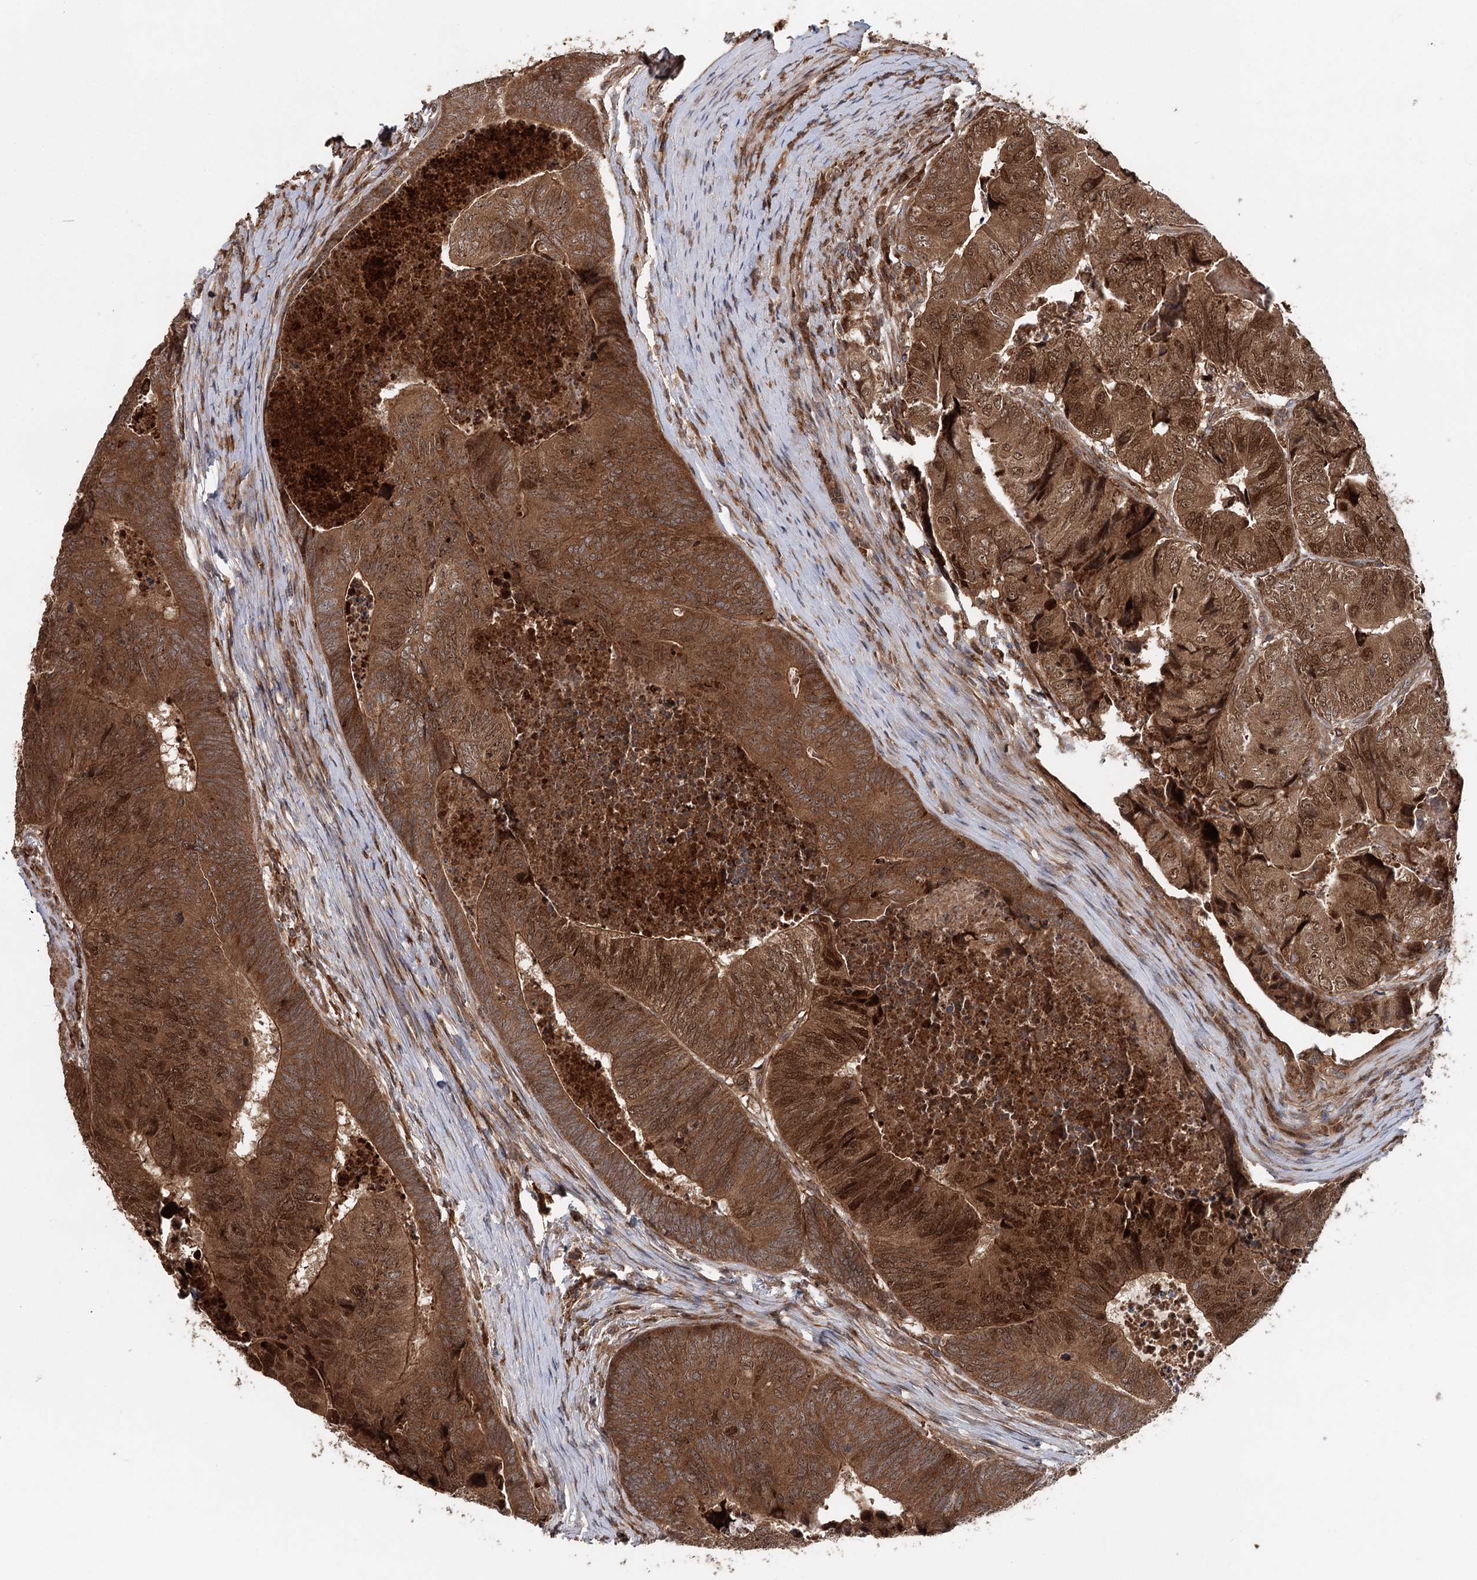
{"staining": {"intensity": "strong", "quantity": ">75%", "location": "cytoplasmic/membranous,nuclear"}, "tissue": "colorectal cancer", "cell_type": "Tumor cells", "image_type": "cancer", "snomed": [{"axis": "morphology", "description": "Adenocarcinoma, NOS"}, {"axis": "topography", "description": "Colon"}], "caption": "Colorectal cancer (adenocarcinoma) was stained to show a protein in brown. There is high levels of strong cytoplasmic/membranous and nuclear expression in about >75% of tumor cells.", "gene": "RNF111", "patient": {"sex": "female", "age": 67}}